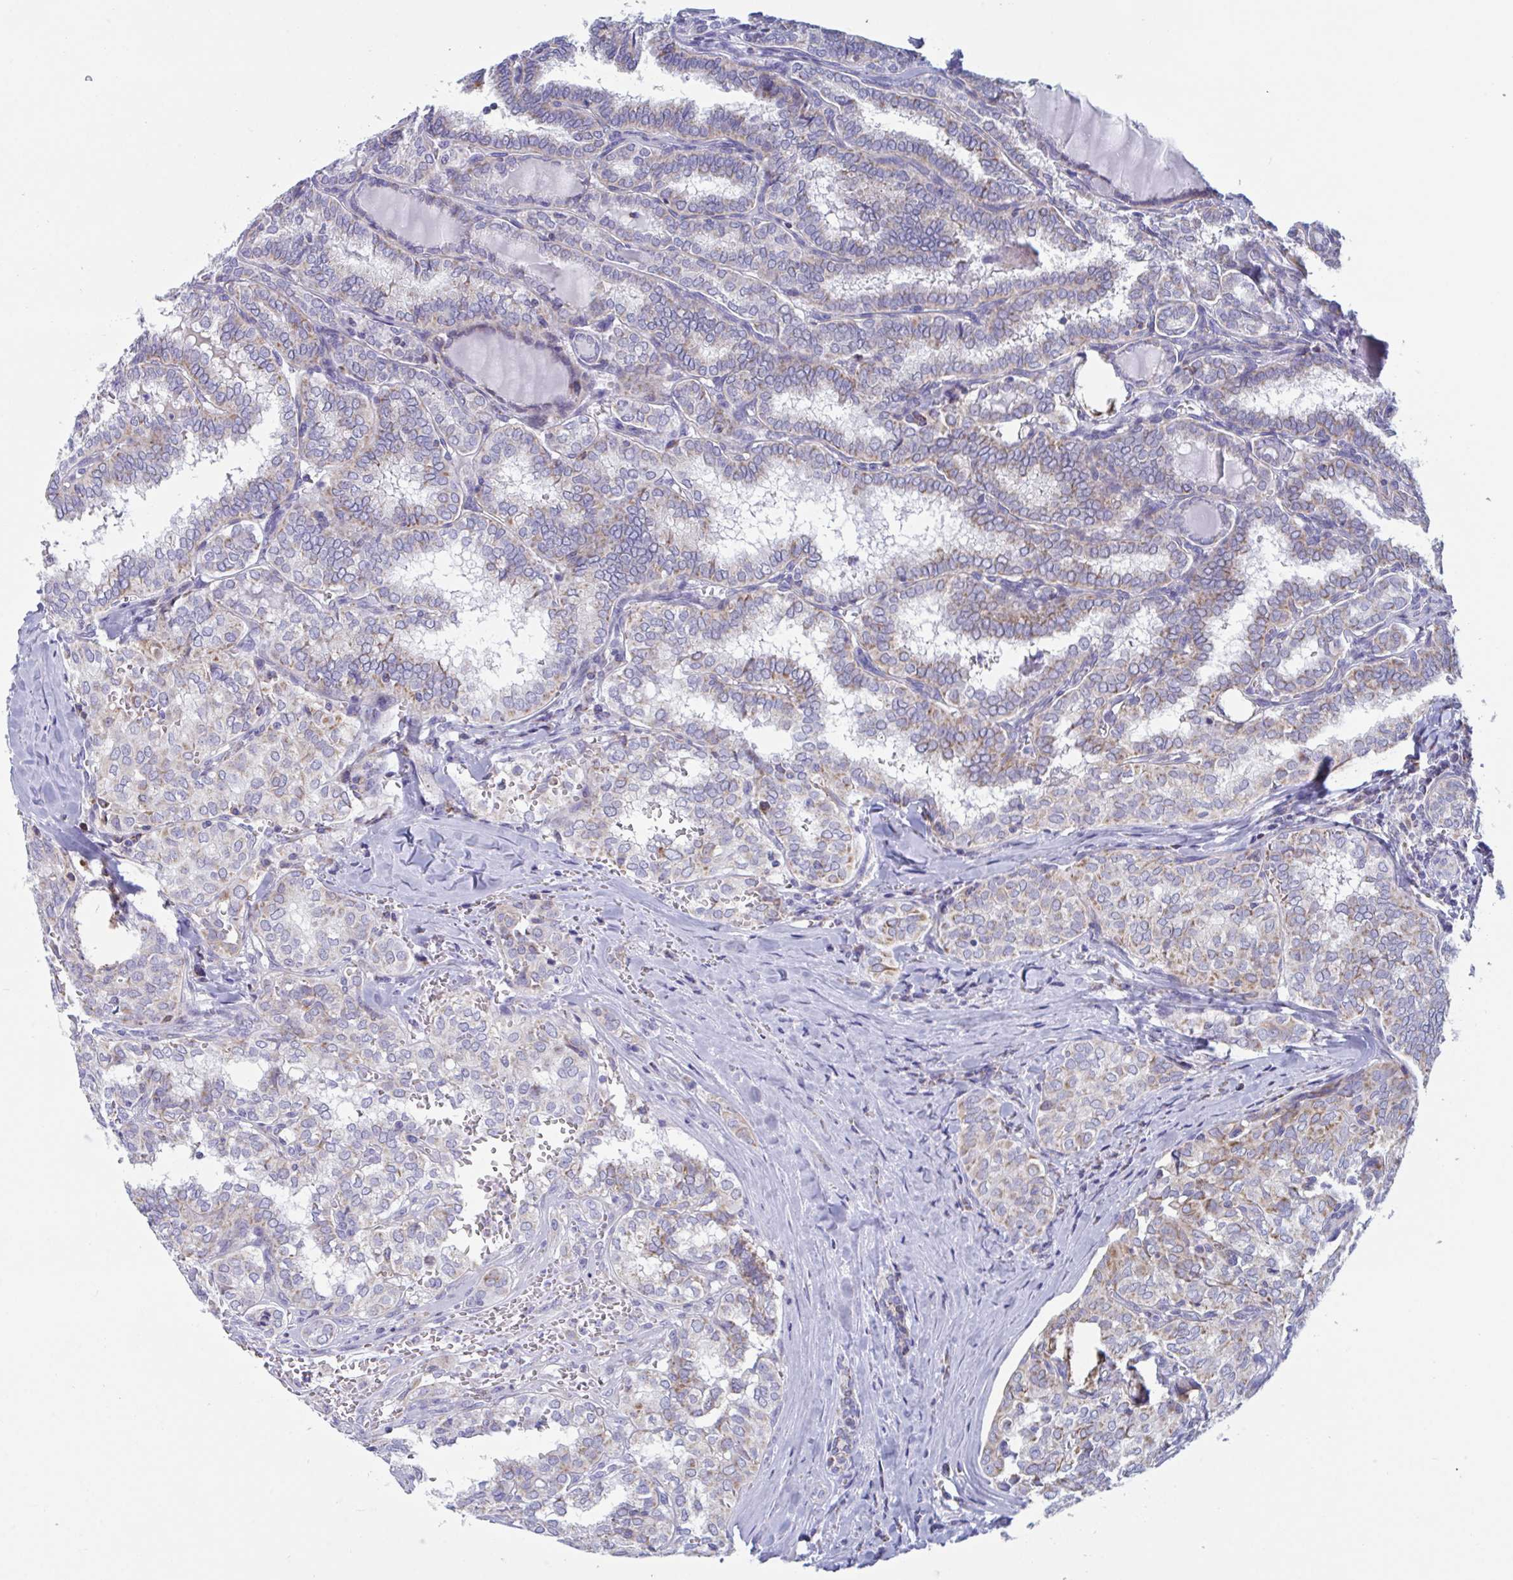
{"staining": {"intensity": "weak", "quantity": ">75%", "location": "cytoplasmic/membranous"}, "tissue": "thyroid cancer", "cell_type": "Tumor cells", "image_type": "cancer", "snomed": [{"axis": "morphology", "description": "Papillary adenocarcinoma, NOS"}, {"axis": "topography", "description": "Thyroid gland"}], "caption": "IHC image of neoplastic tissue: thyroid papillary adenocarcinoma stained using immunohistochemistry (IHC) shows low levels of weak protein expression localized specifically in the cytoplasmic/membranous of tumor cells, appearing as a cytoplasmic/membranous brown color.", "gene": "BCAT2", "patient": {"sex": "female", "age": 30}}